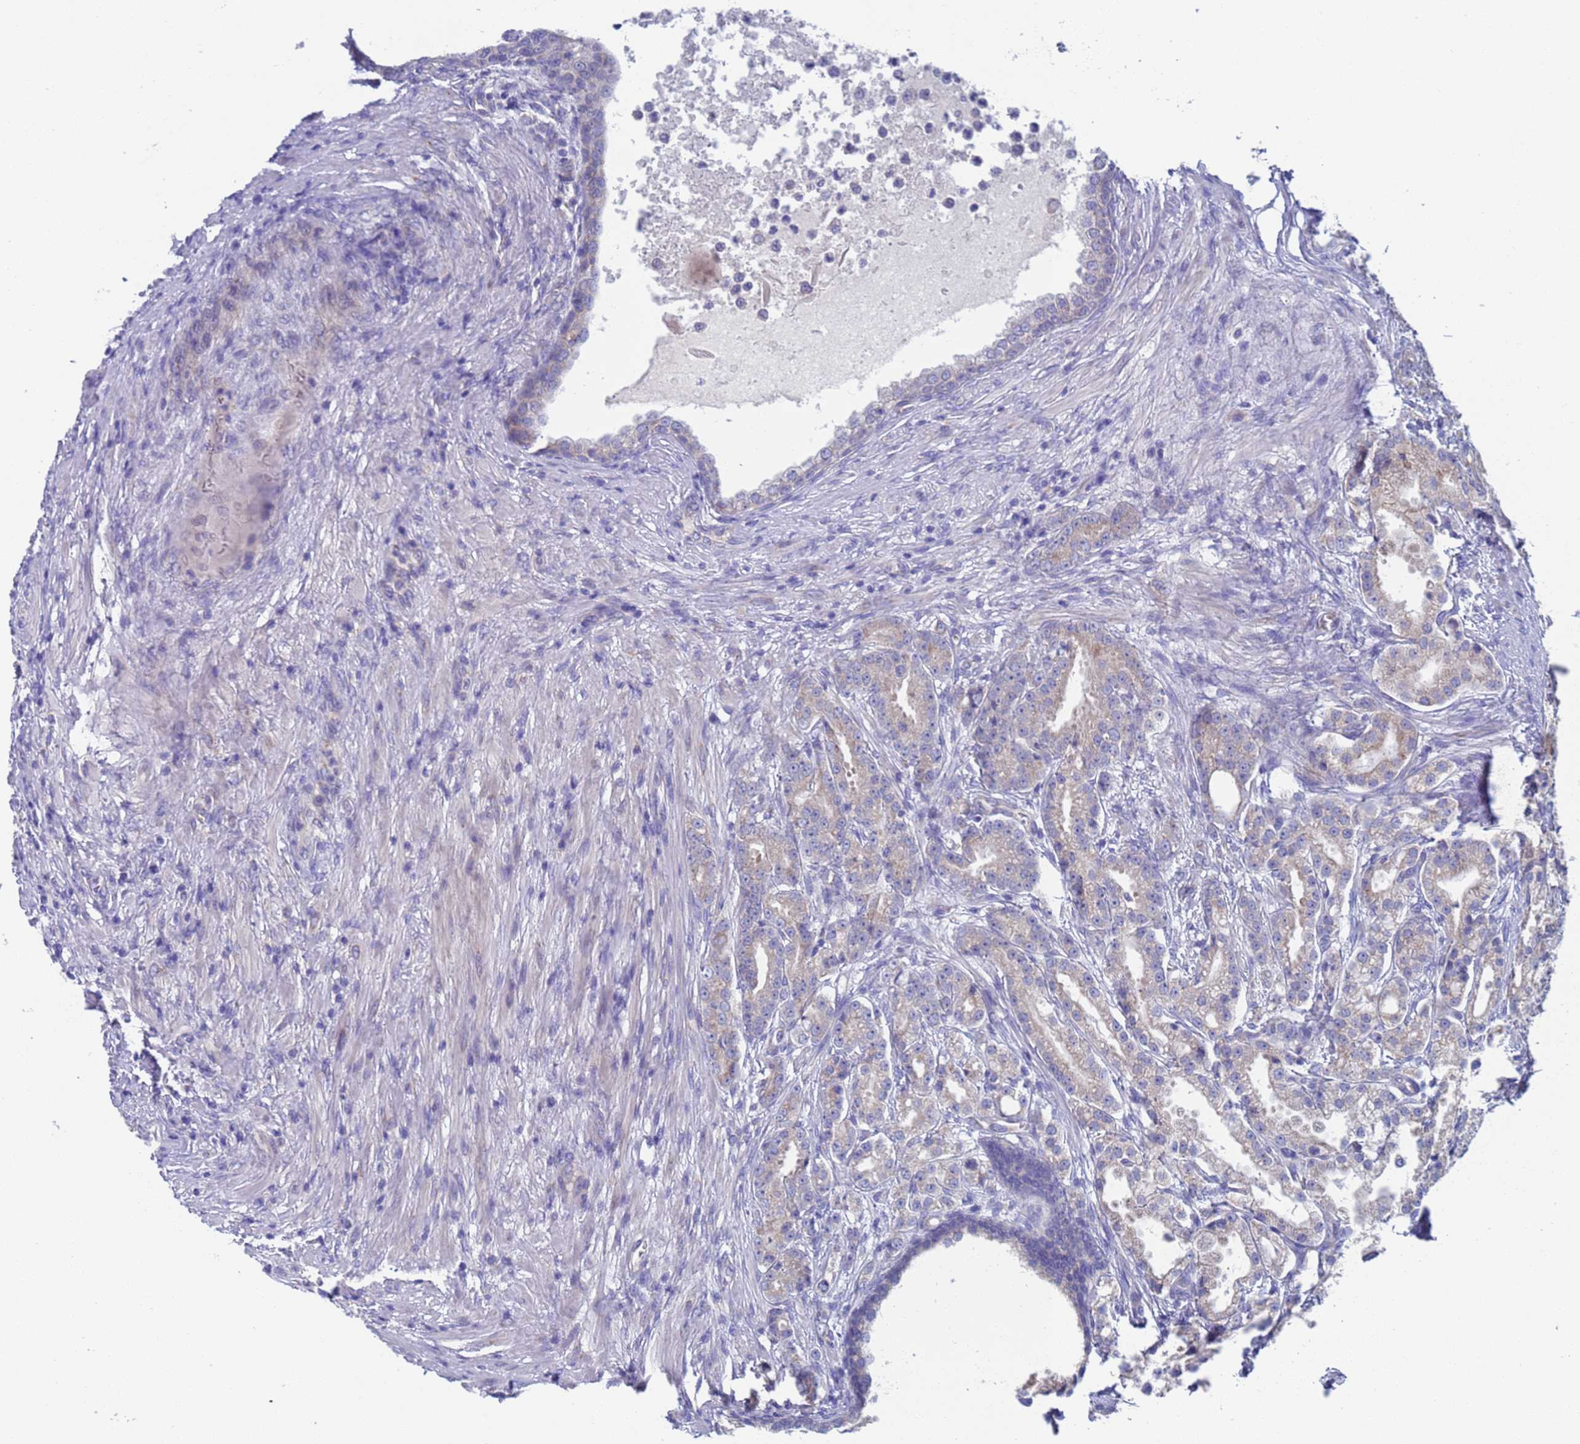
{"staining": {"intensity": "negative", "quantity": "none", "location": "none"}, "tissue": "prostate cancer", "cell_type": "Tumor cells", "image_type": "cancer", "snomed": [{"axis": "morphology", "description": "Adenocarcinoma, High grade"}, {"axis": "topography", "description": "Prostate"}], "caption": "A micrograph of prostate cancer stained for a protein exhibits no brown staining in tumor cells. Nuclei are stained in blue.", "gene": "PET117", "patient": {"sex": "male", "age": 69}}